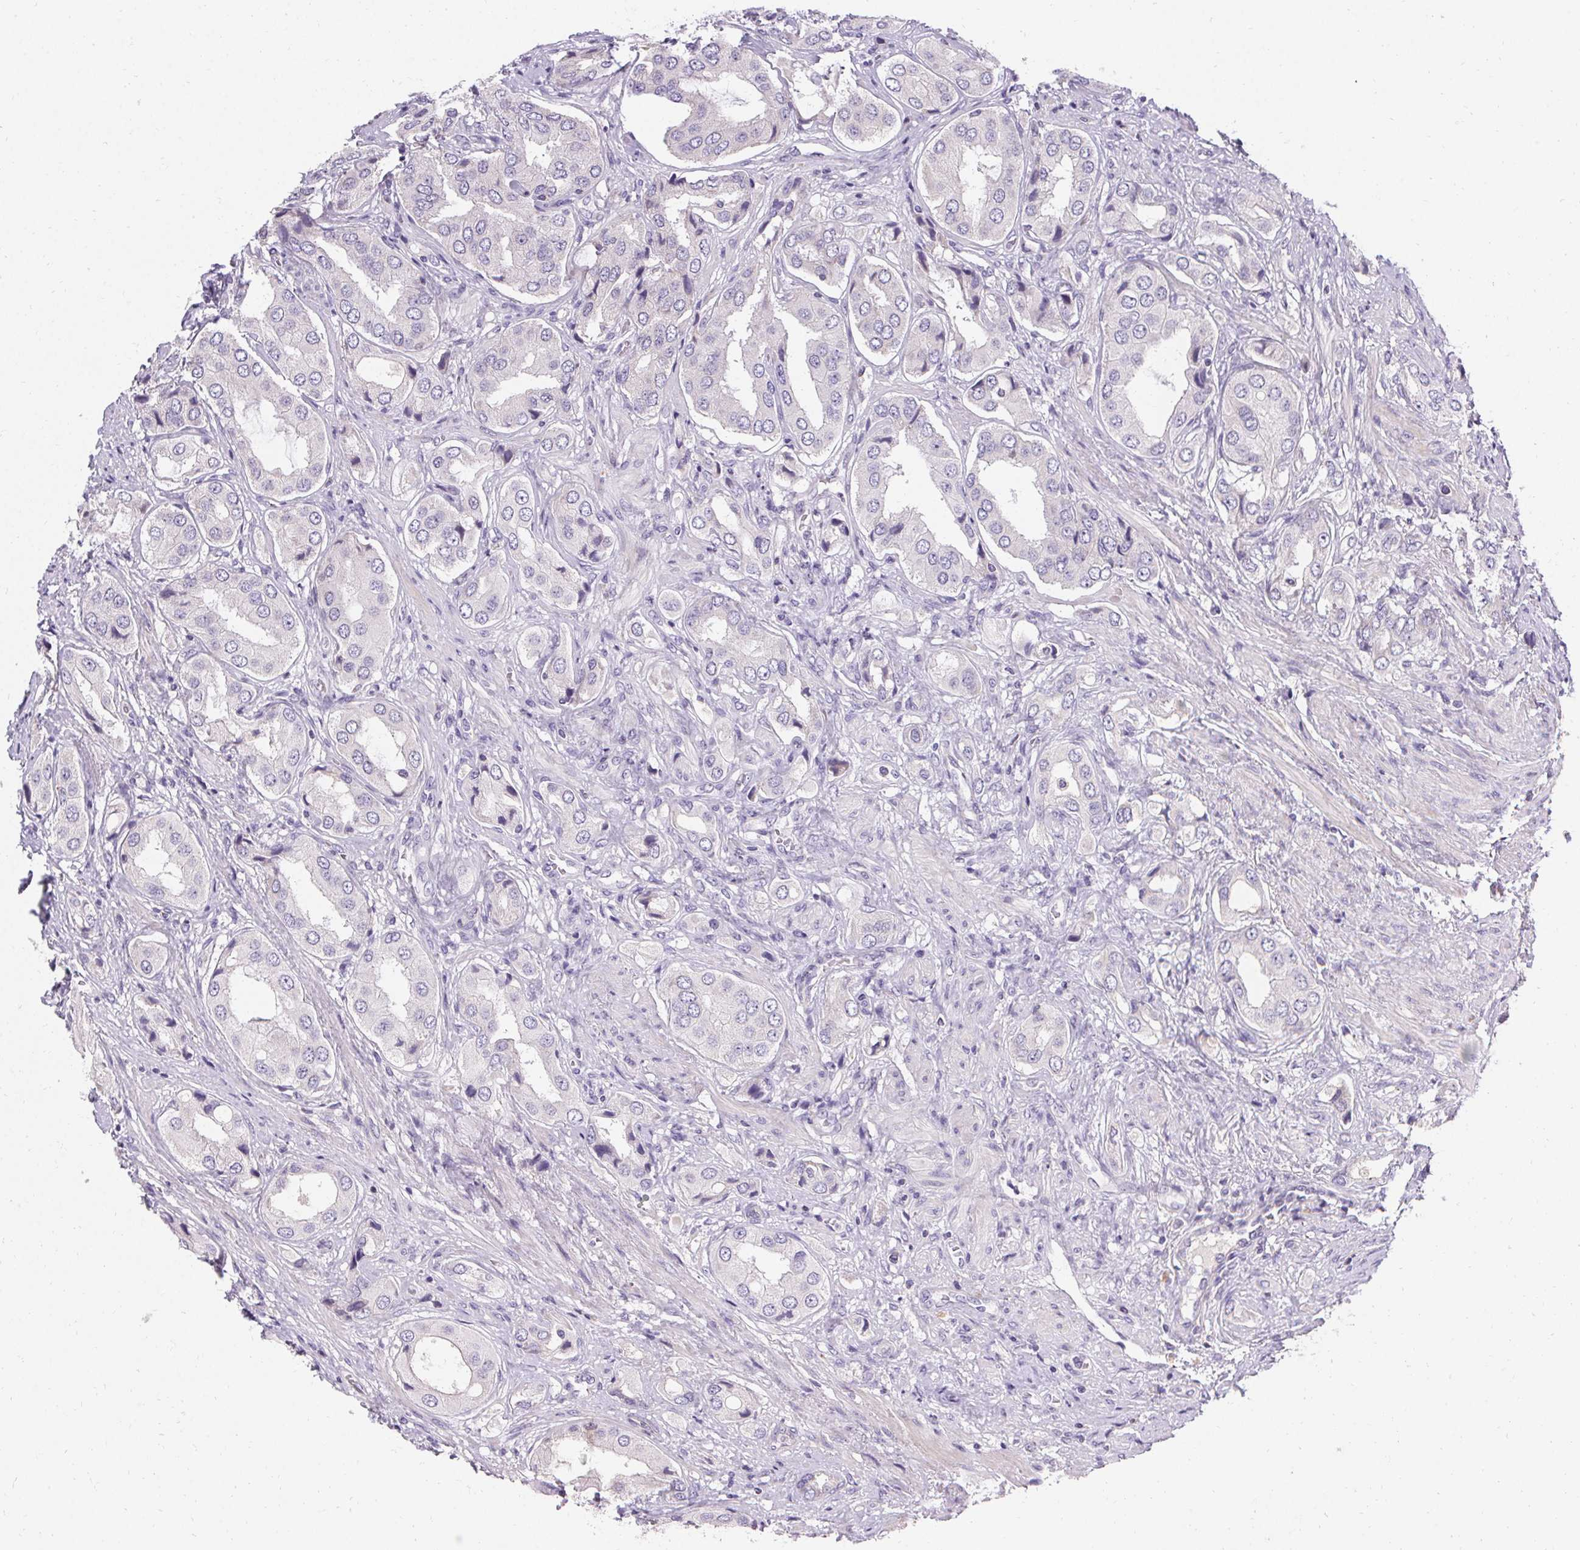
{"staining": {"intensity": "negative", "quantity": "none", "location": "none"}, "tissue": "prostate cancer", "cell_type": "Tumor cells", "image_type": "cancer", "snomed": [{"axis": "morphology", "description": "Adenocarcinoma, NOS"}, {"axis": "topography", "description": "Prostate"}], "caption": "Prostate adenocarcinoma was stained to show a protein in brown. There is no significant expression in tumor cells.", "gene": "TRIP13", "patient": {"sex": "male", "age": 63}}